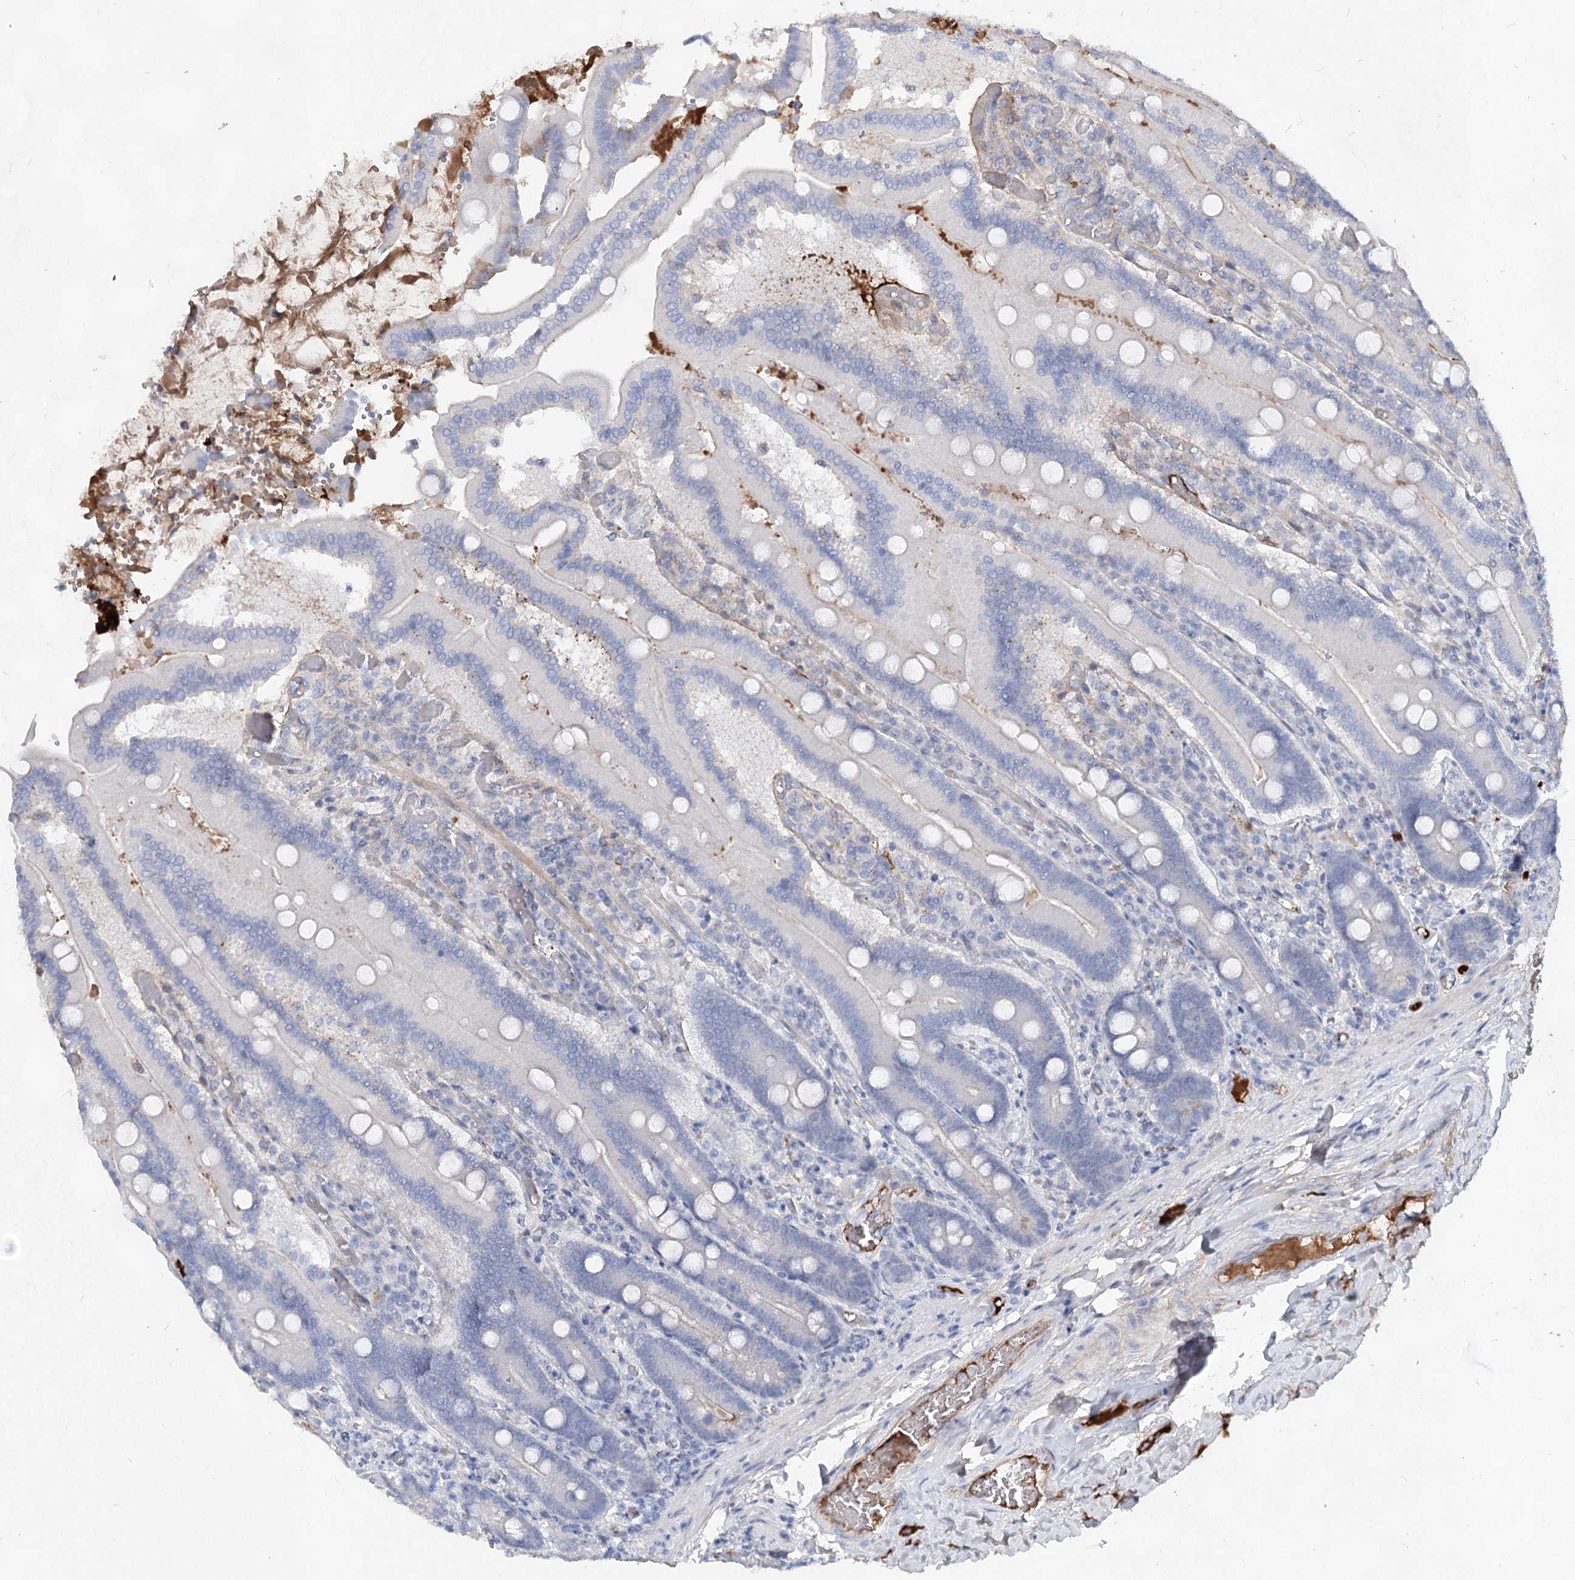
{"staining": {"intensity": "negative", "quantity": "none", "location": "none"}, "tissue": "duodenum", "cell_type": "Glandular cells", "image_type": "normal", "snomed": [{"axis": "morphology", "description": "Normal tissue, NOS"}, {"axis": "topography", "description": "Duodenum"}], "caption": "This is an immunohistochemistry (IHC) histopathology image of normal human duodenum. There is no expression in glandular cells.", "gene": "TASOR2", "patient": {"sex": "female", "age": 62}}